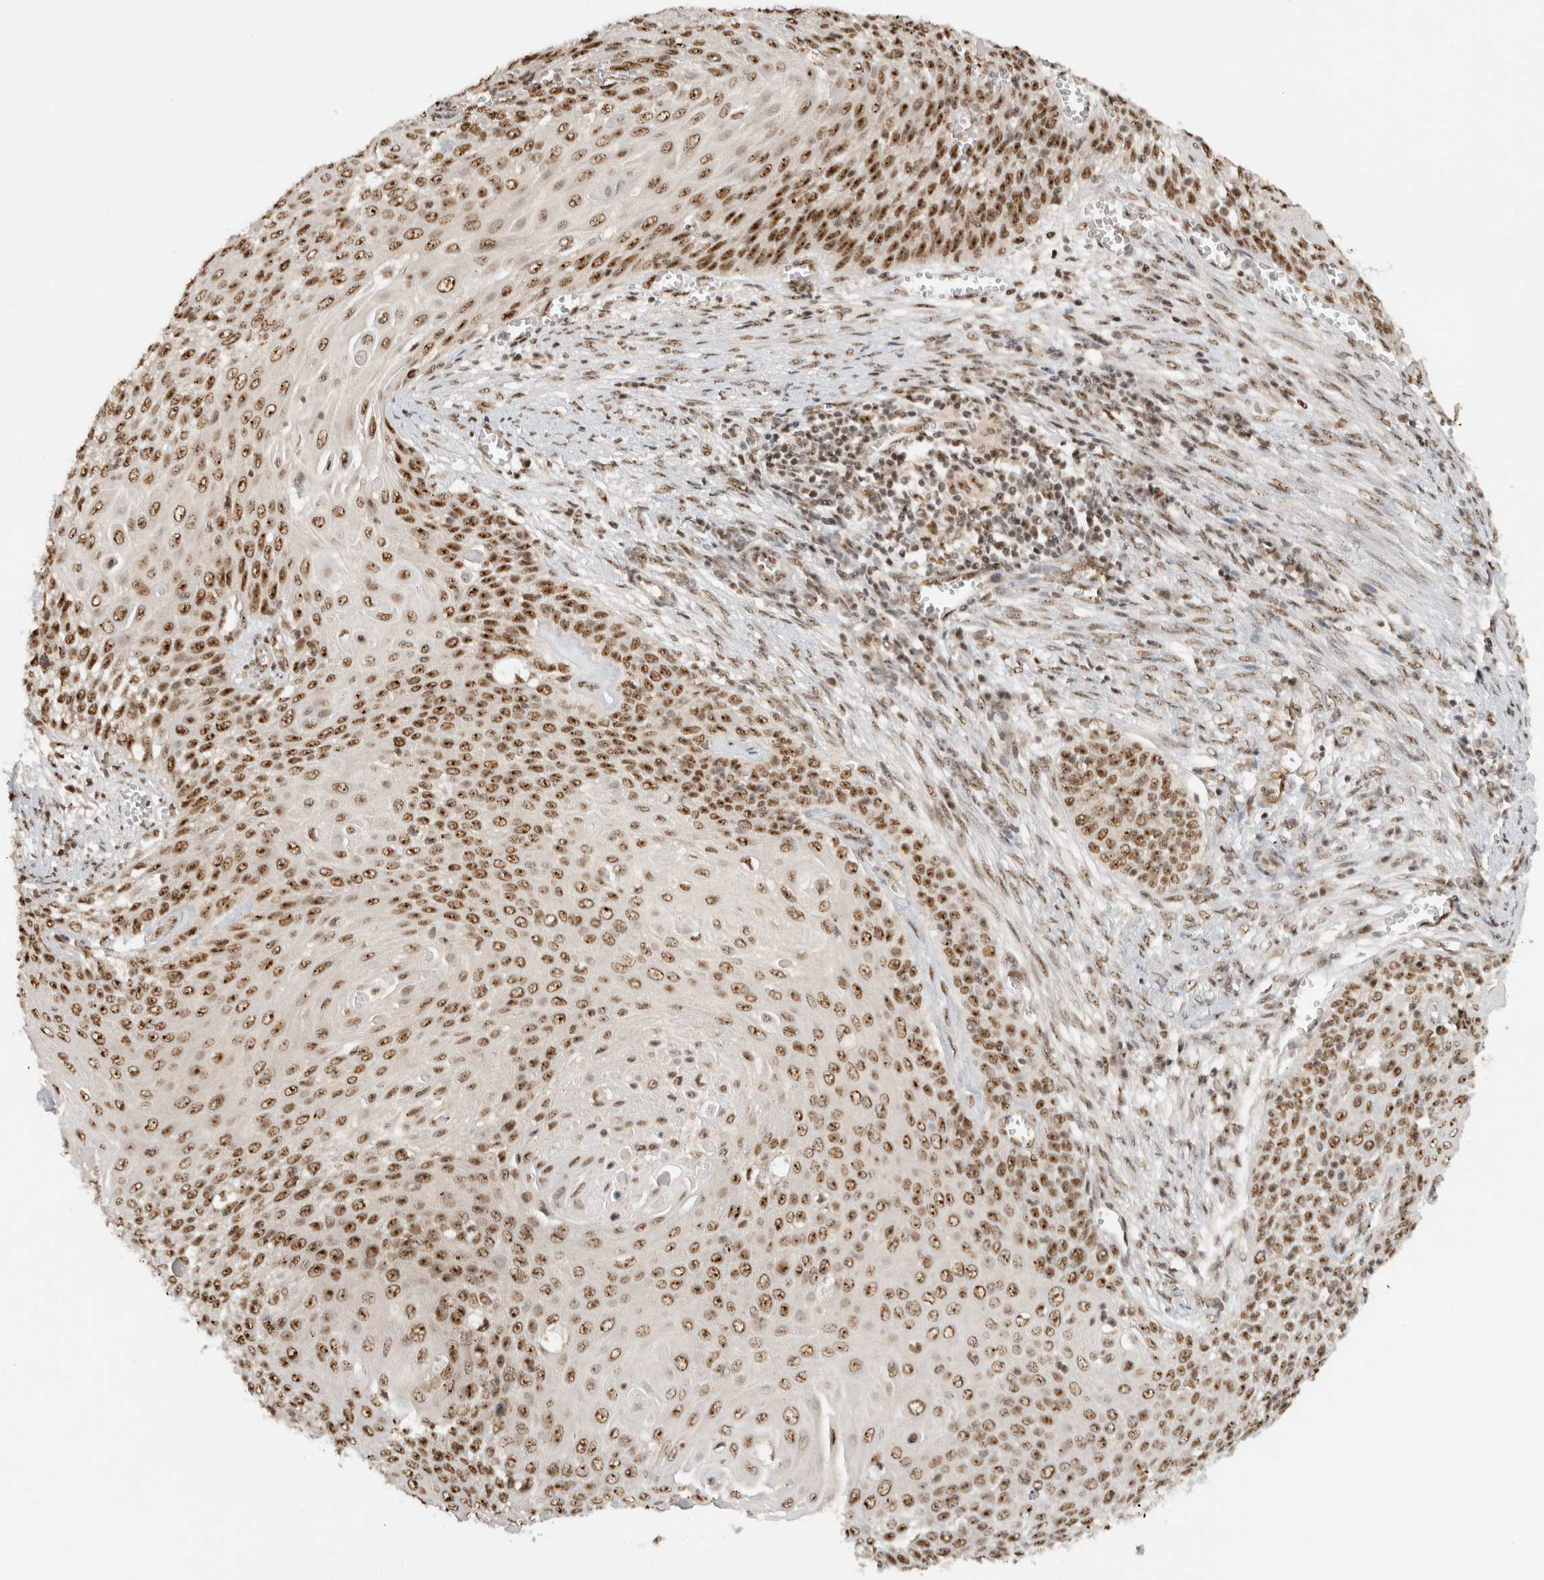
{"staining": {"intensity": "strong", "quantity": ">75%", "location": "nuclear"}, "tissue": "cervical cancer", "cell_type": "Tumor cells", "image_type": "cancer", "snomed": [{"axis": "morphology", "description": "Squamous cell carcinoma, NOS"}, {"axis": "topography", "description": "Cervix"}], "caption": "IHC photomicrograph of neoplastic tissue: cervical cancer (squamous cell carcinoma) stained using immunohistochemistry reveals high levels of strong protein expression localized specifically in the nuclear of tumor cells, appearing as a nuclear brown color.", "gene": "EBNA1BP2", "patient": {"sex": "female", "age": 39}}